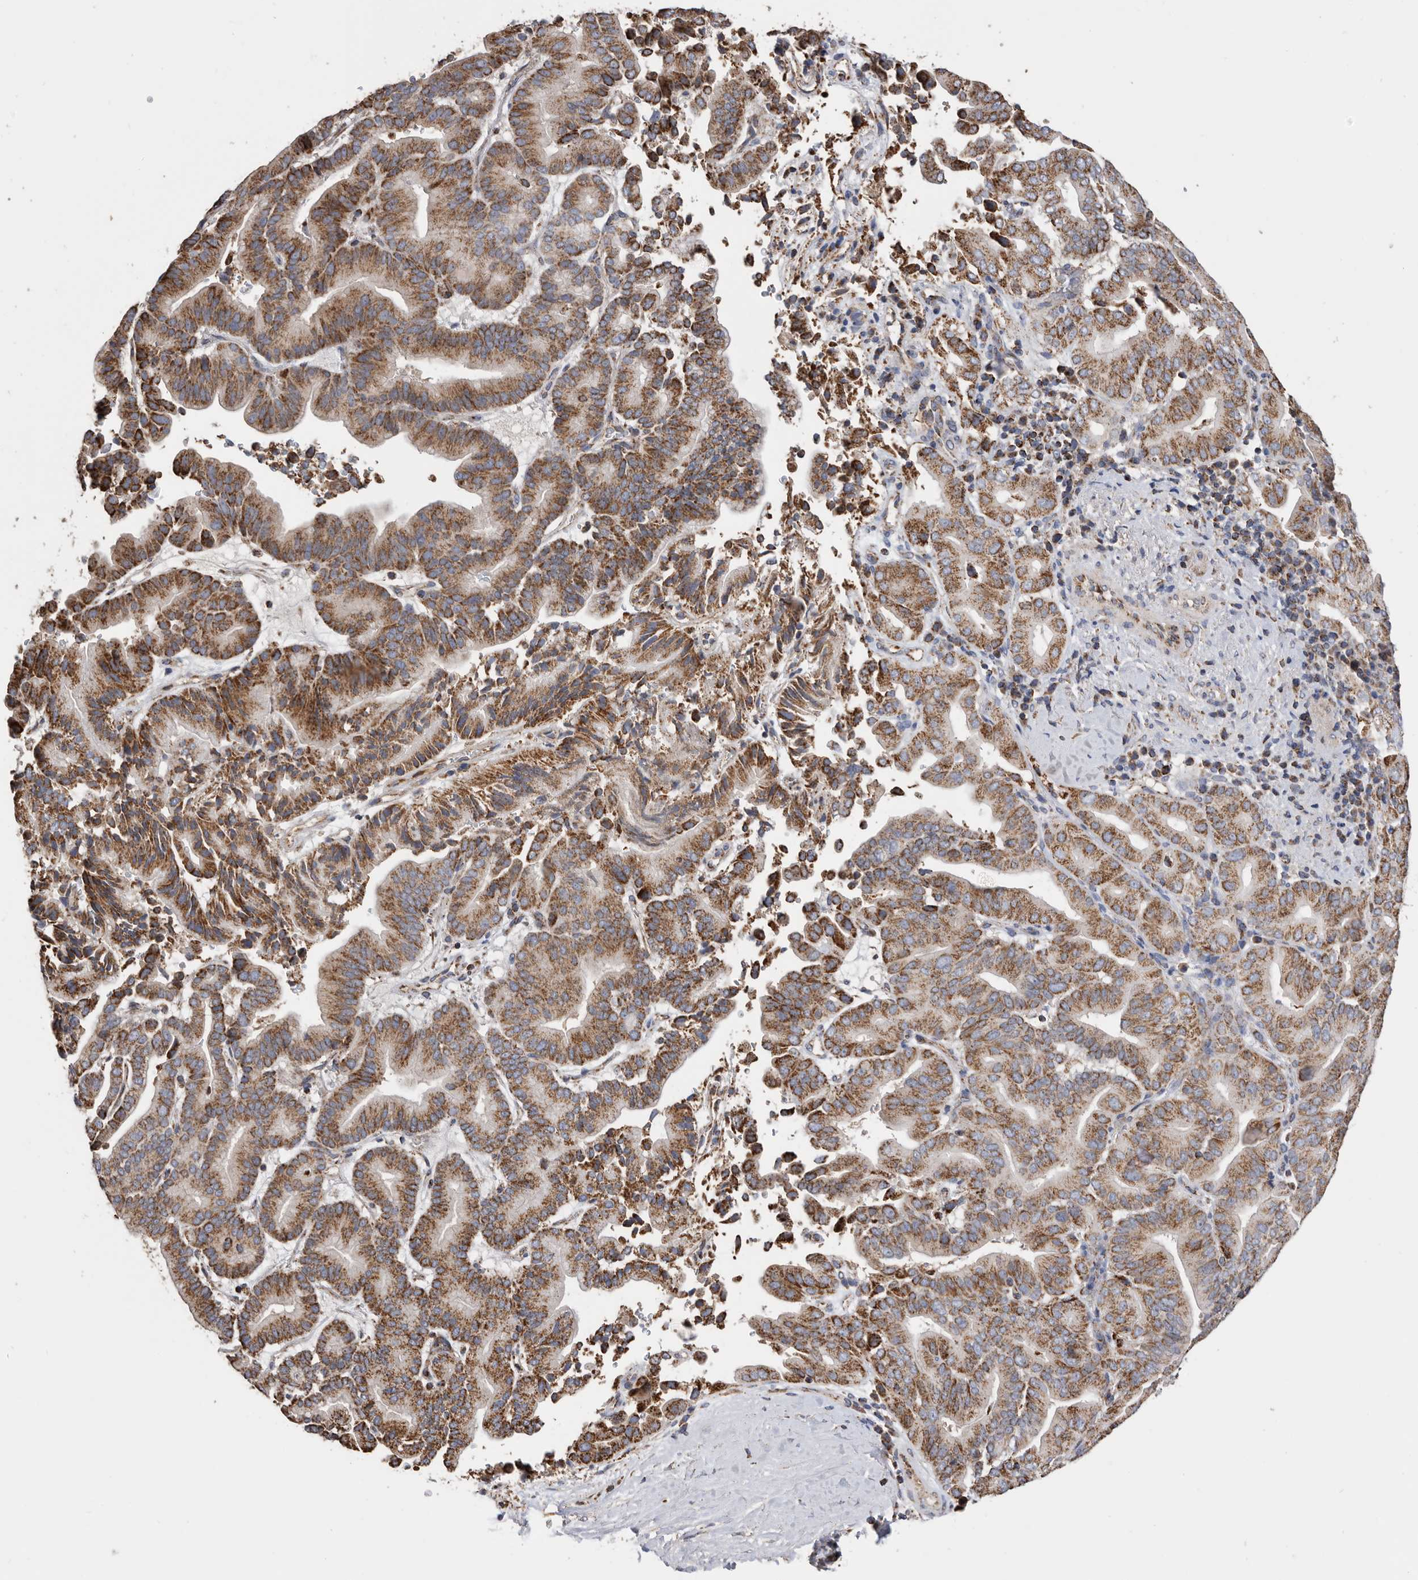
{"staining": {"intensity": "moderate", "quantity": ">75%", "location": "cytoplasmic/membranous"}, "tissue": "liver cancer", "cell_type": "Tumor cells", "image_type": "cancer", "snomed": [{"axis": "morphology", "description": "Cholangiocarcinoma"}, {"axis": "topography", "description": "Liver"}], "caption": "Approximately >75% of tumor cells in human liver cholangiocarcinoma demonstrate moderate cytoplasmic/membranous protein expression as visualized by brown immunohistochemical staining.", "gene": "WFDC1", "patient": {"sex": "female", "age": 75}}